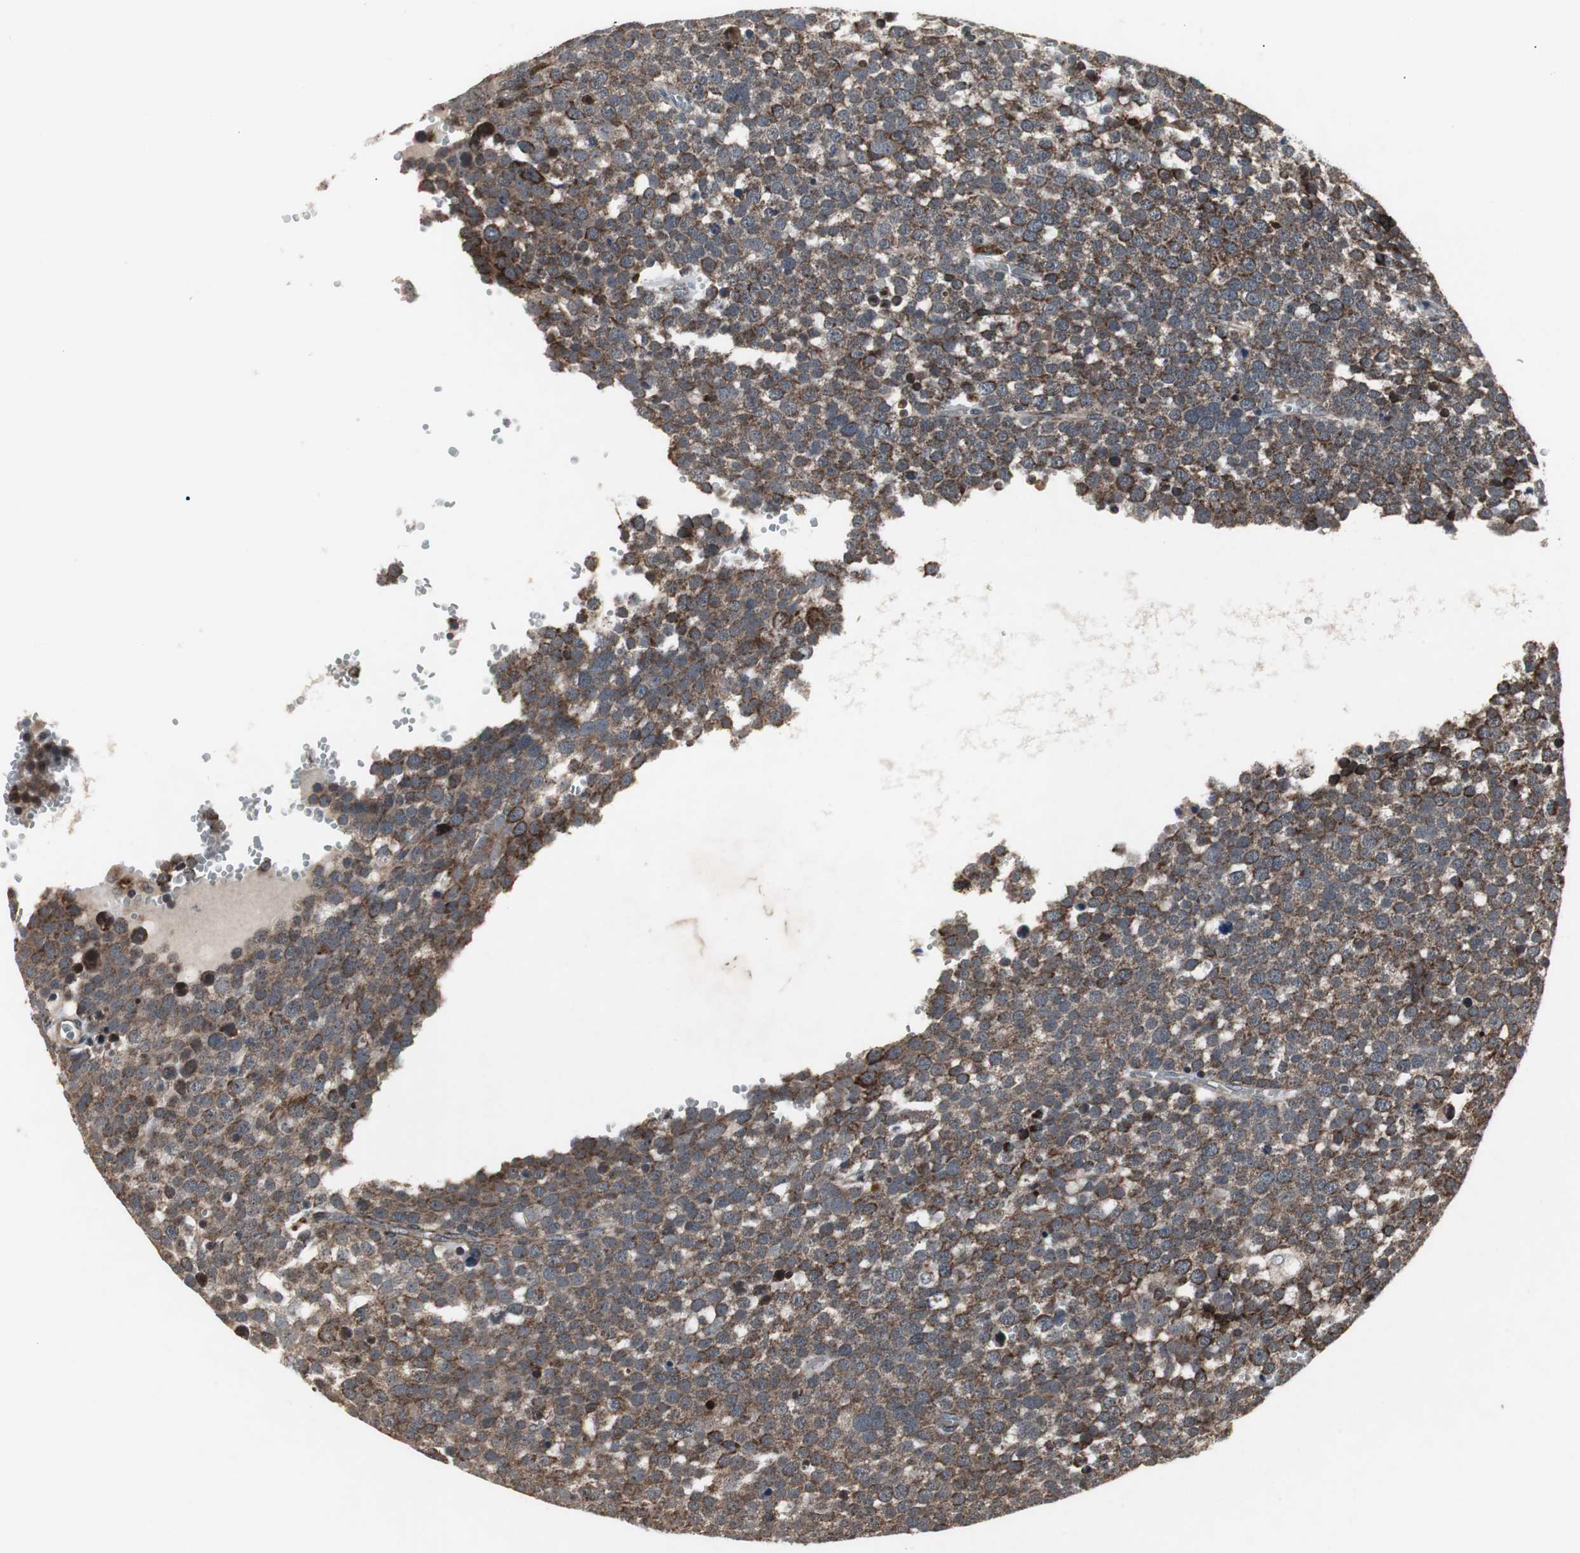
{"staining": {"intensity": "strong", "quantity": ">75%", "location": "cytoplasmic/membranous"}, "tissue": "testis cancer", "cell_type": "Tumor cells", "image_type": "cancer", "snomed": [{"axis": "morphology", "description": "Seminoma, NOS"}, {"axis": "topography", "description": "Testis"}], "caption": "High-magnification brightfield microscopy of testis seminoma stained with DAB (3,3'-diaminobenzidine) (brown) and counterstained with hematoxylin (blue). tumor cells exhibit strong cytoplasmic/membranous expression is seen in about>75% of cells. The staining was performed using DAB to visualize the protein expression in brown, while the nuclei were stained in blue with hematoxylin (Magnification: 20x).", "gene": "MRPL40", "patient": {"sex": "male", "age": 71}}